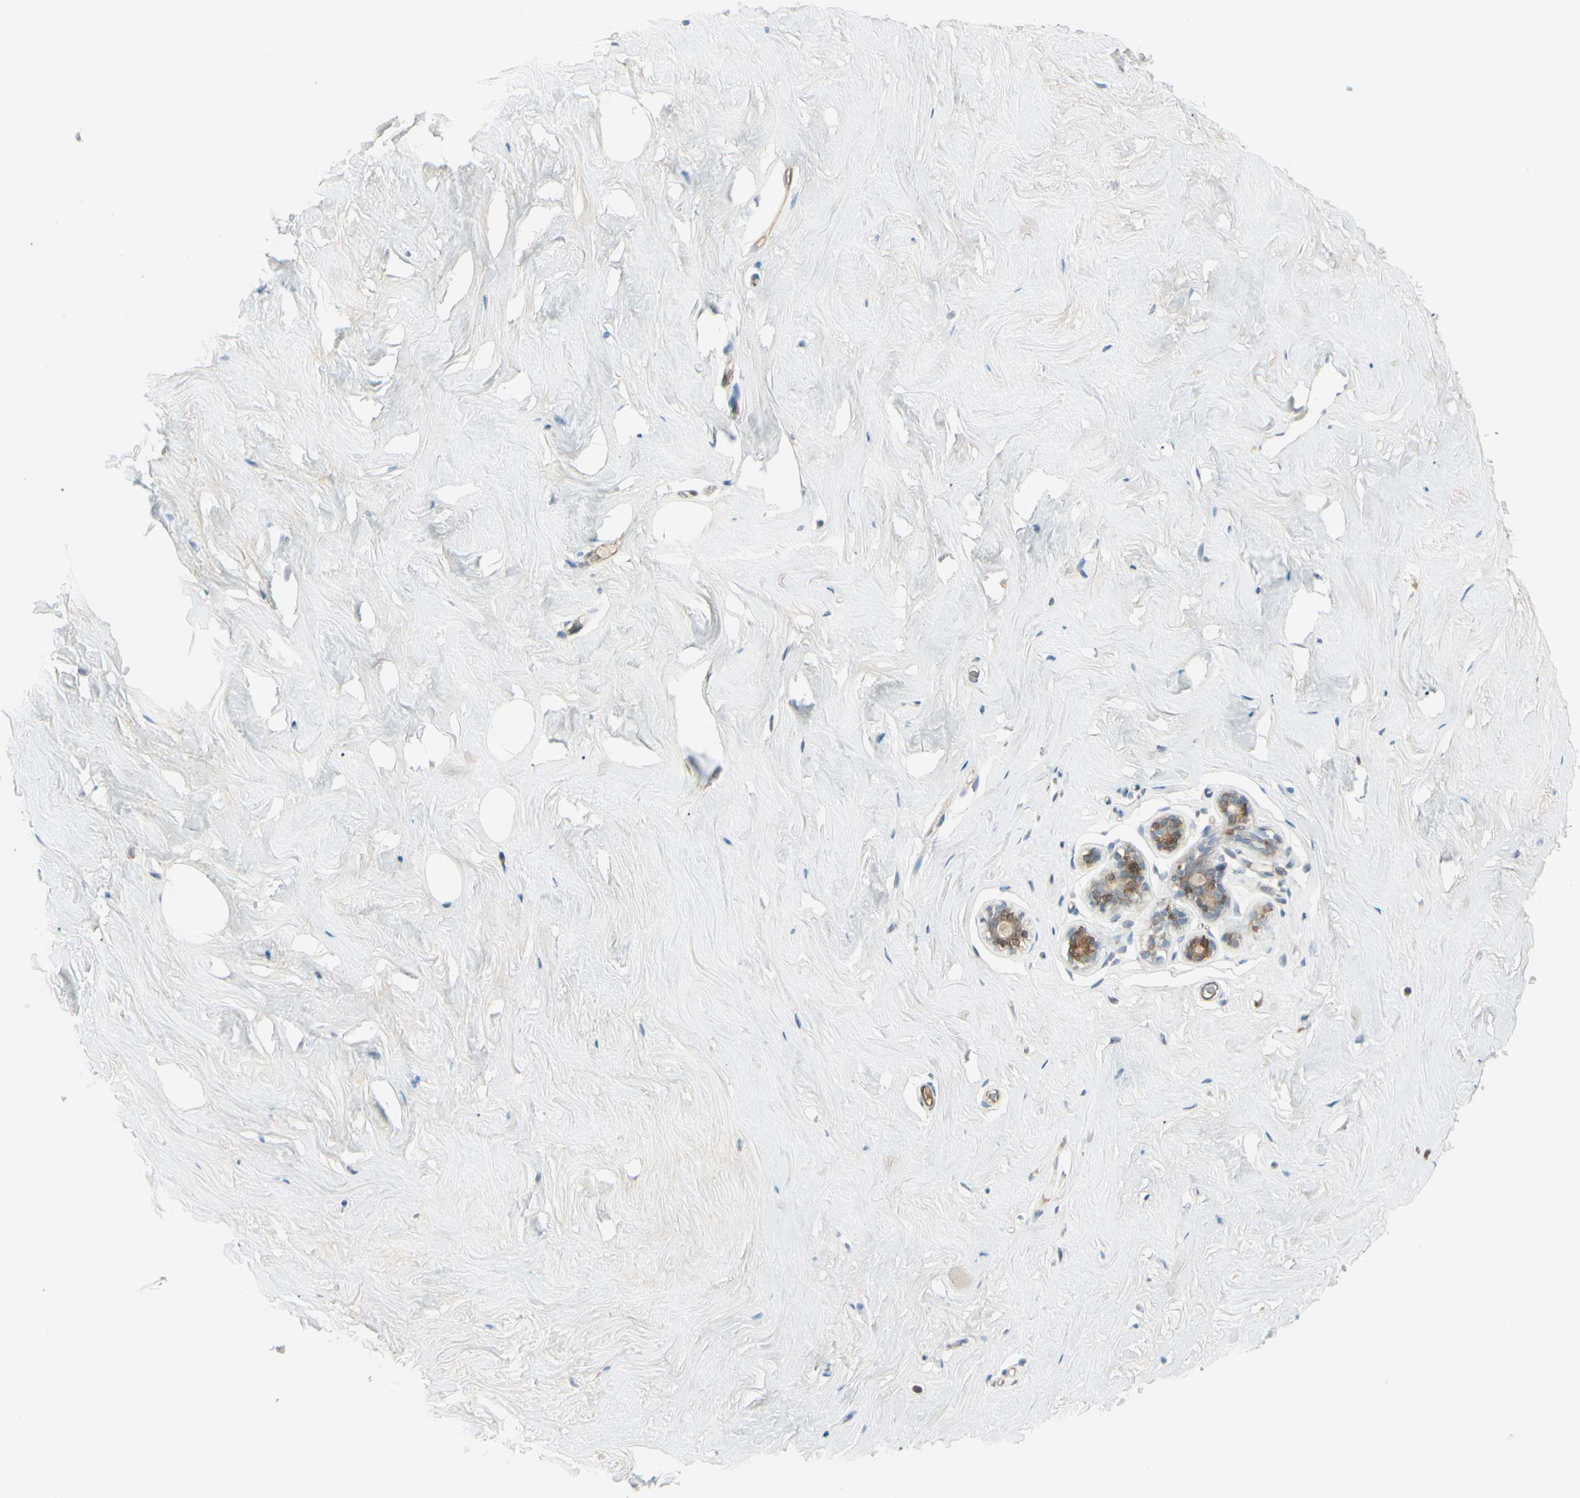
{"staining": {"intensity": "negative", "quantity": "none", "location": "none"}, "tissue": "breast", "cell_type": "Adipocytes", "image_type": "normal", "snomed": [{"axis": "morphology", "description": "Normal tissue, NOS"}, {"axis": "topography", "description": "Breast"}], "caption": "Breast stained for a protein using IHC displays no expression adipocytes.", "gene": "C1orf159", "patient": {"sex": "female", "age": 75}}